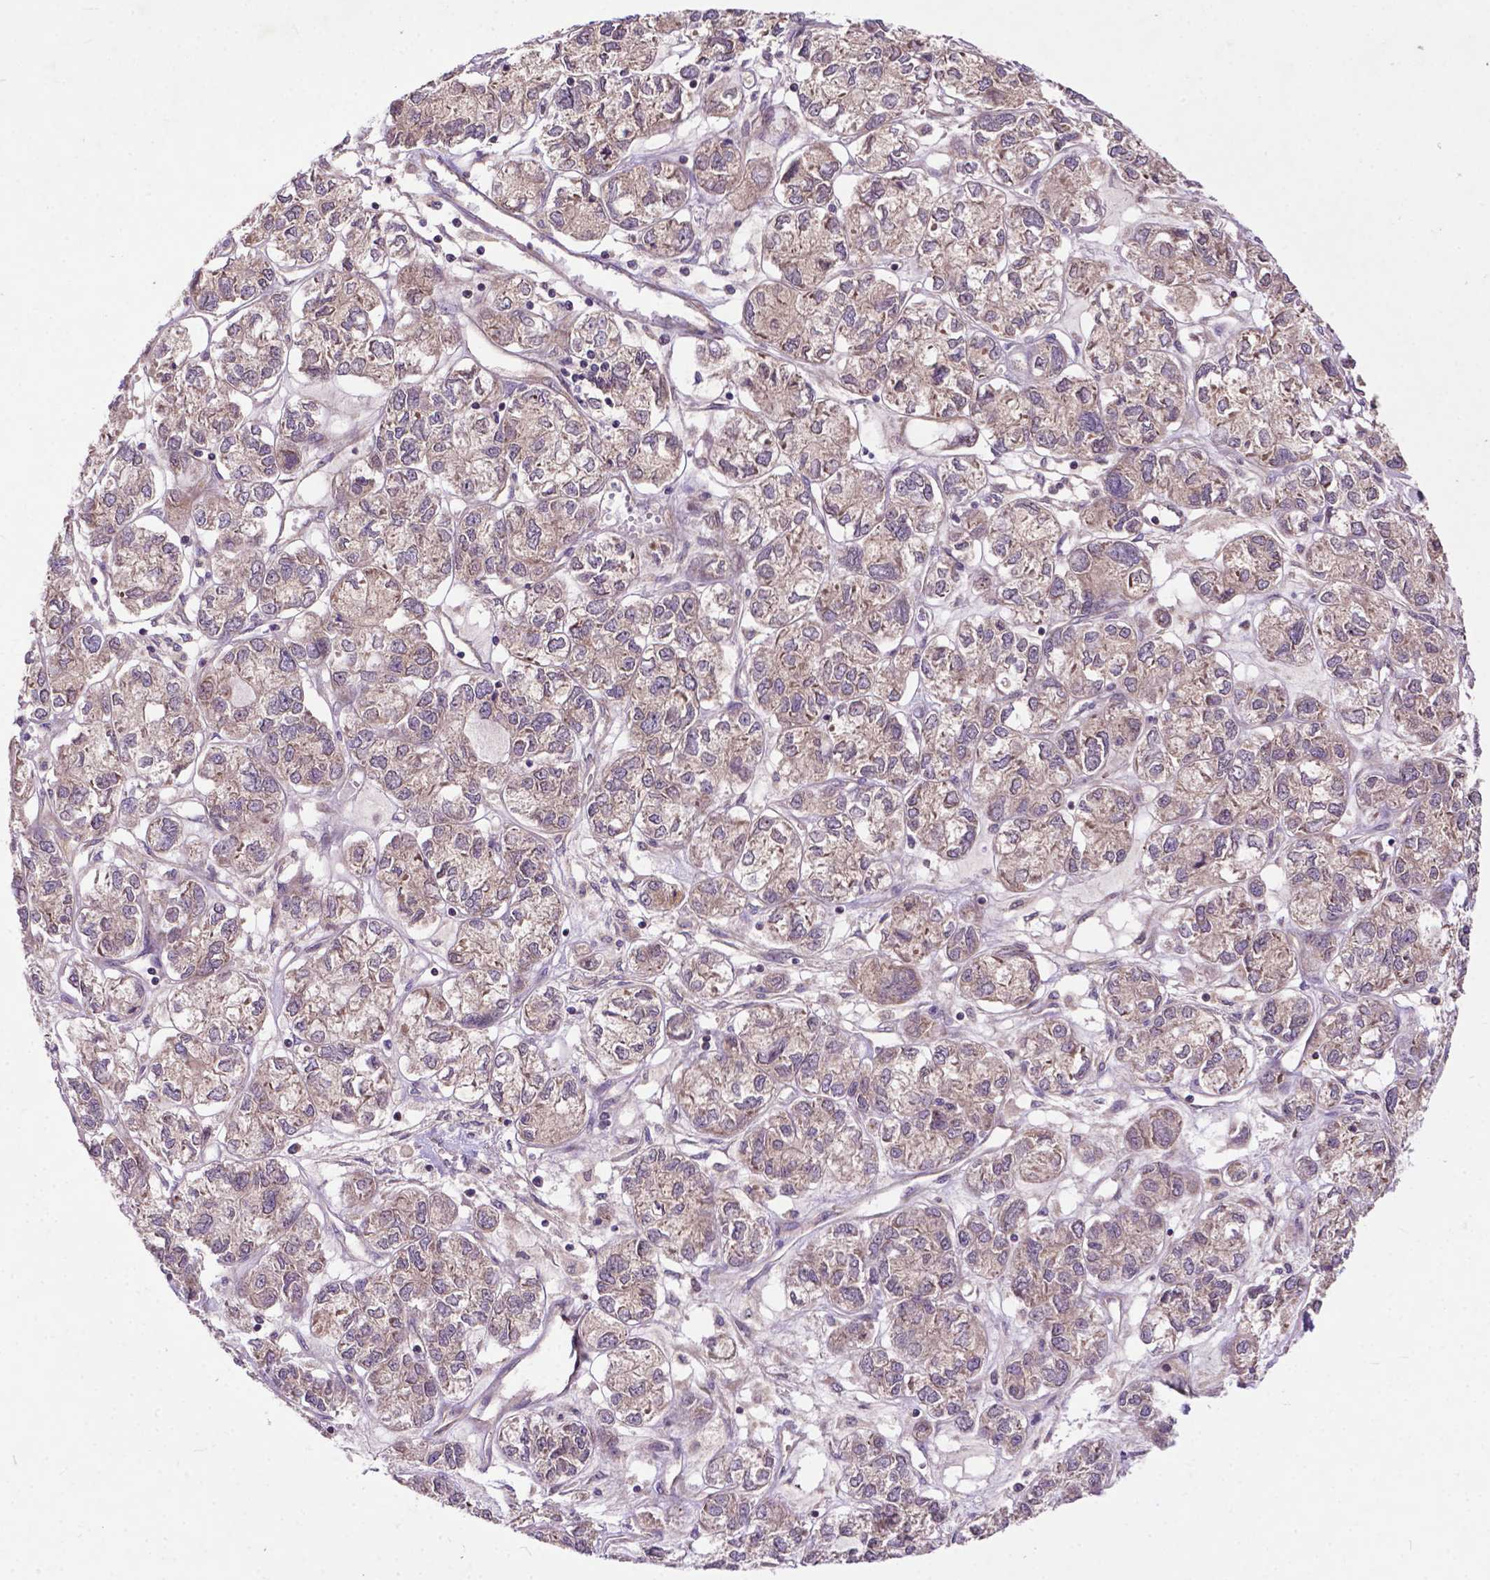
{"staining": {"intensity": "weak", "quantity": "25%-75%", "location": "cytoplasmic/membranous"}, "tissue": "ovarian cancer", "cell_type": "Tumor cells", "image_type": "cancer", "snomed": [{"axis": "morphology", "description": "Carcinoma, endometroid"}, {"axis": "topography", "description": "Ovary"}], "caption": "Immunohistochemistry (IHC) micrograph of ovarian cancer (endometroid carcinoma) stained for a protein (brown), which shows low levels of weak cytoplasmic/membranous positivity in about 25%-75% of tumor cells.", "gene": "PARP3", "patient": {"sex": "female", "age": 64}}